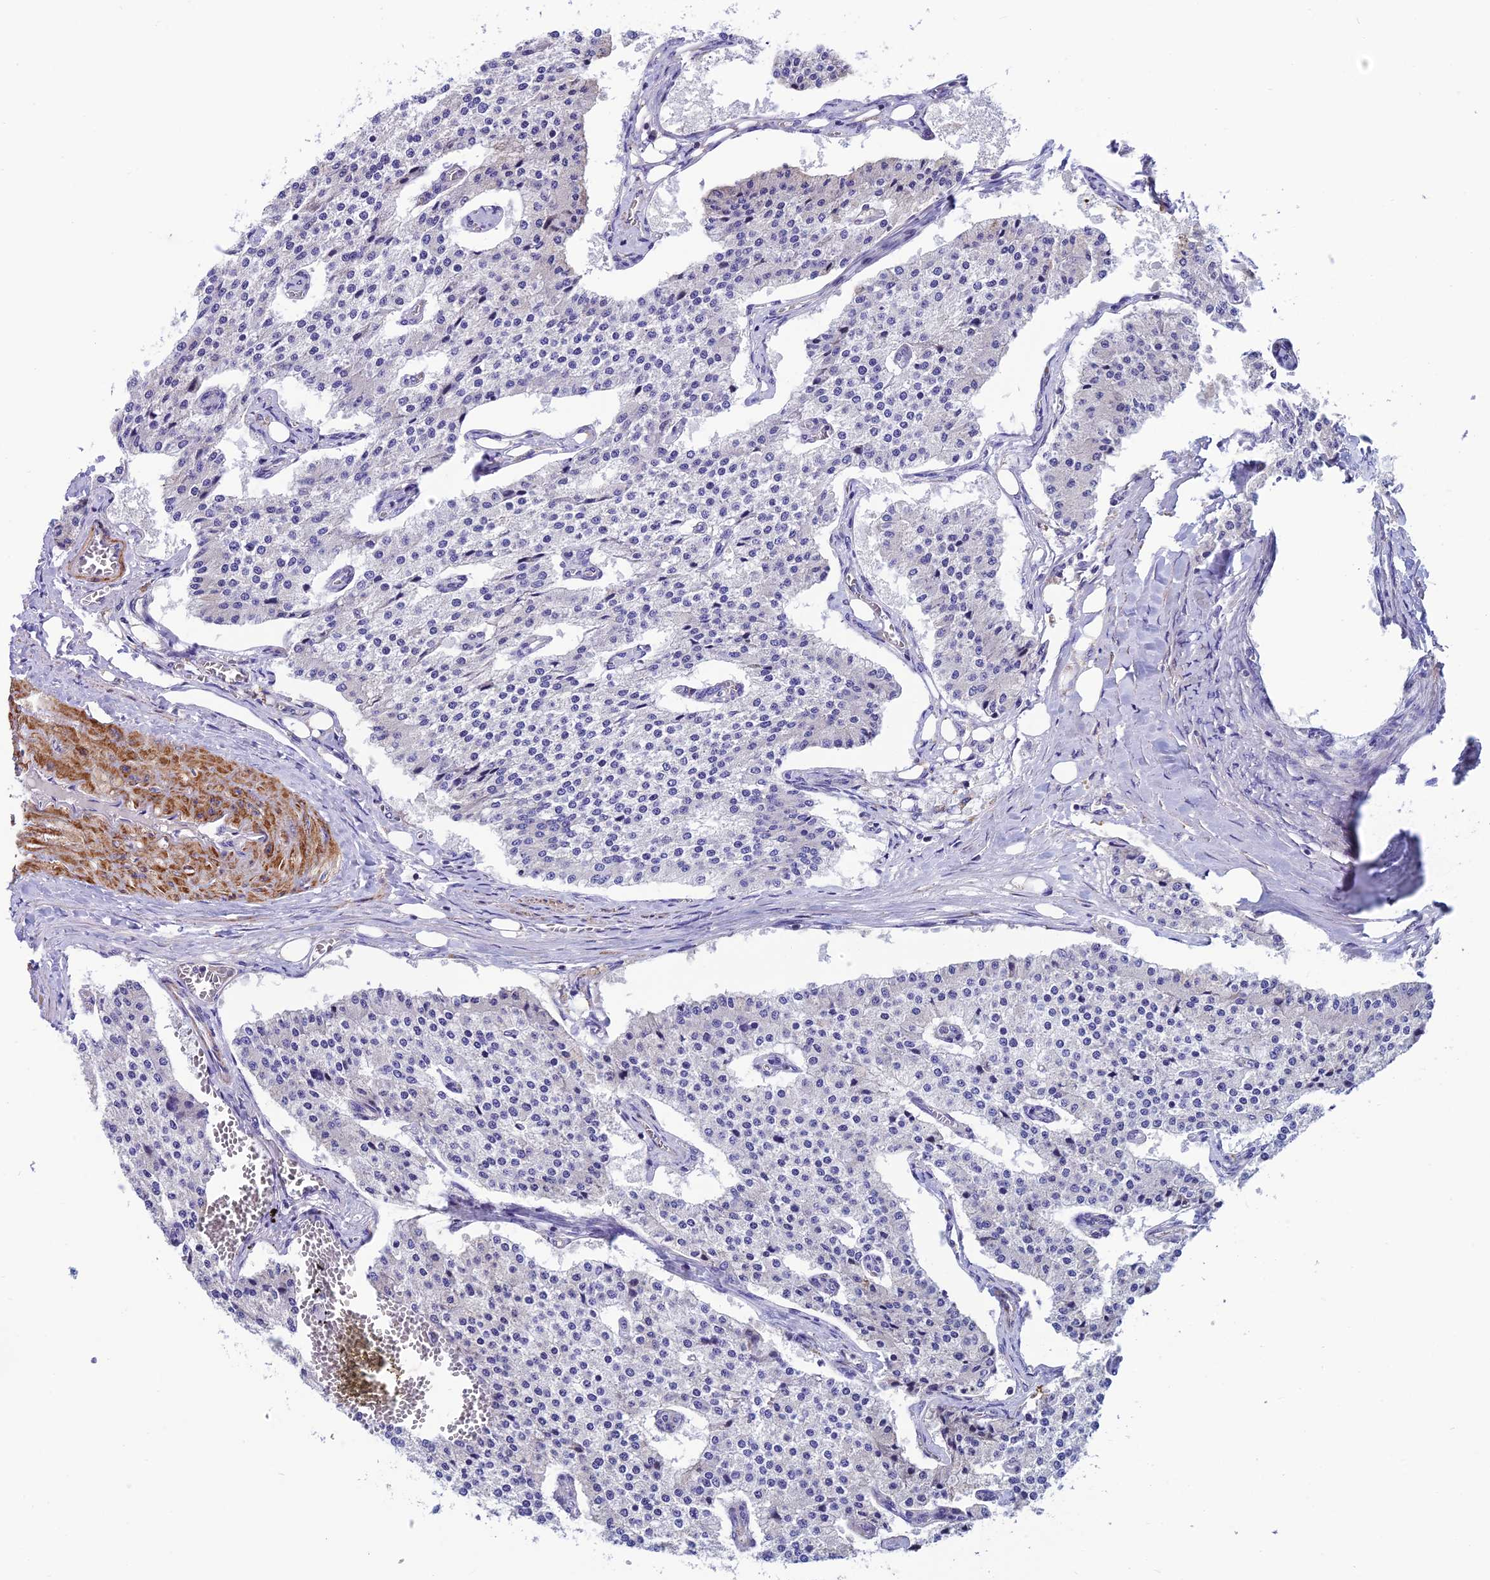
{"staining": {"intensity": "negative", "quantity": "none", "location": "none"}, "tissue": "carcinoid", "cell_type": "Tumor cells", "image_type": "cancer", "snomed": [{"axis": "morphology", "description": "Carcinoid, malignant, NOS"}, {"axis": "topography", "description": "Colon"}], "caption": "Immunohistochemistry photomicrograph of human carcinoid stained for a protein (brown), which displays no positivity in tumor cells.", "gene": "FAM178B", "patient": {"sex": "female", "age": 52}}